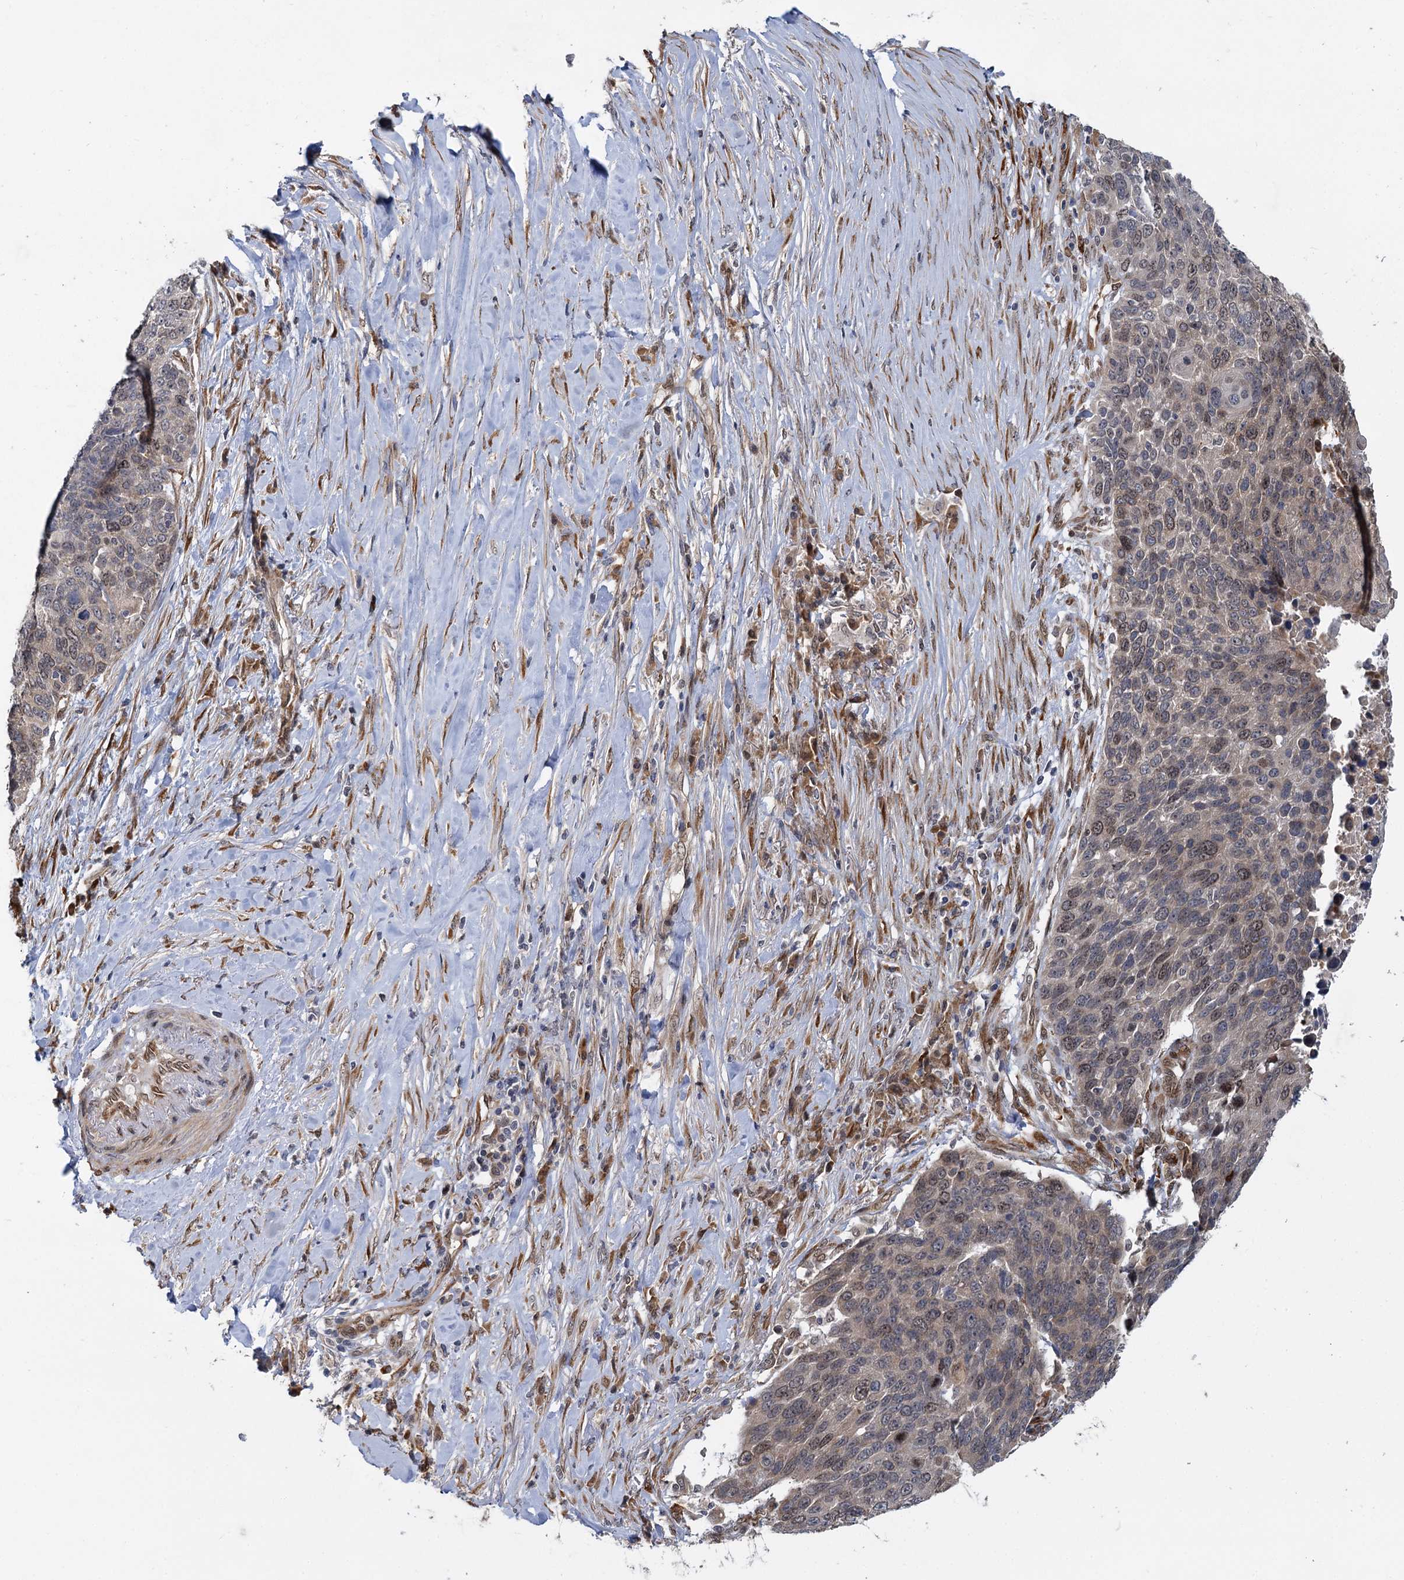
{"staining": {"intensity": "weak", "quantity": "<25%", "location": "nuclear"}, "tissue": "lung cancer", "cell_type": "Tumor cells", "image_type": "cancer", "snomed": [{"axis": "morphology", "description": "Normal tissue, NOS"}, {"axis": "morphology", "description": "Squamous cell carcinoma, NOS"}, {"axis": "topography", "description": "Lymph node"}, {"axis": "topography", "description": "Lung"}], "caption": "Immunohistochemistry (IHC) image of human lung cancer (squamous cell carcinoma) stained for a protein (brown), which exhibits no expression in tumor cells.", "gene": "APBA2", "patient": {"sex": "male", "age": 66}}